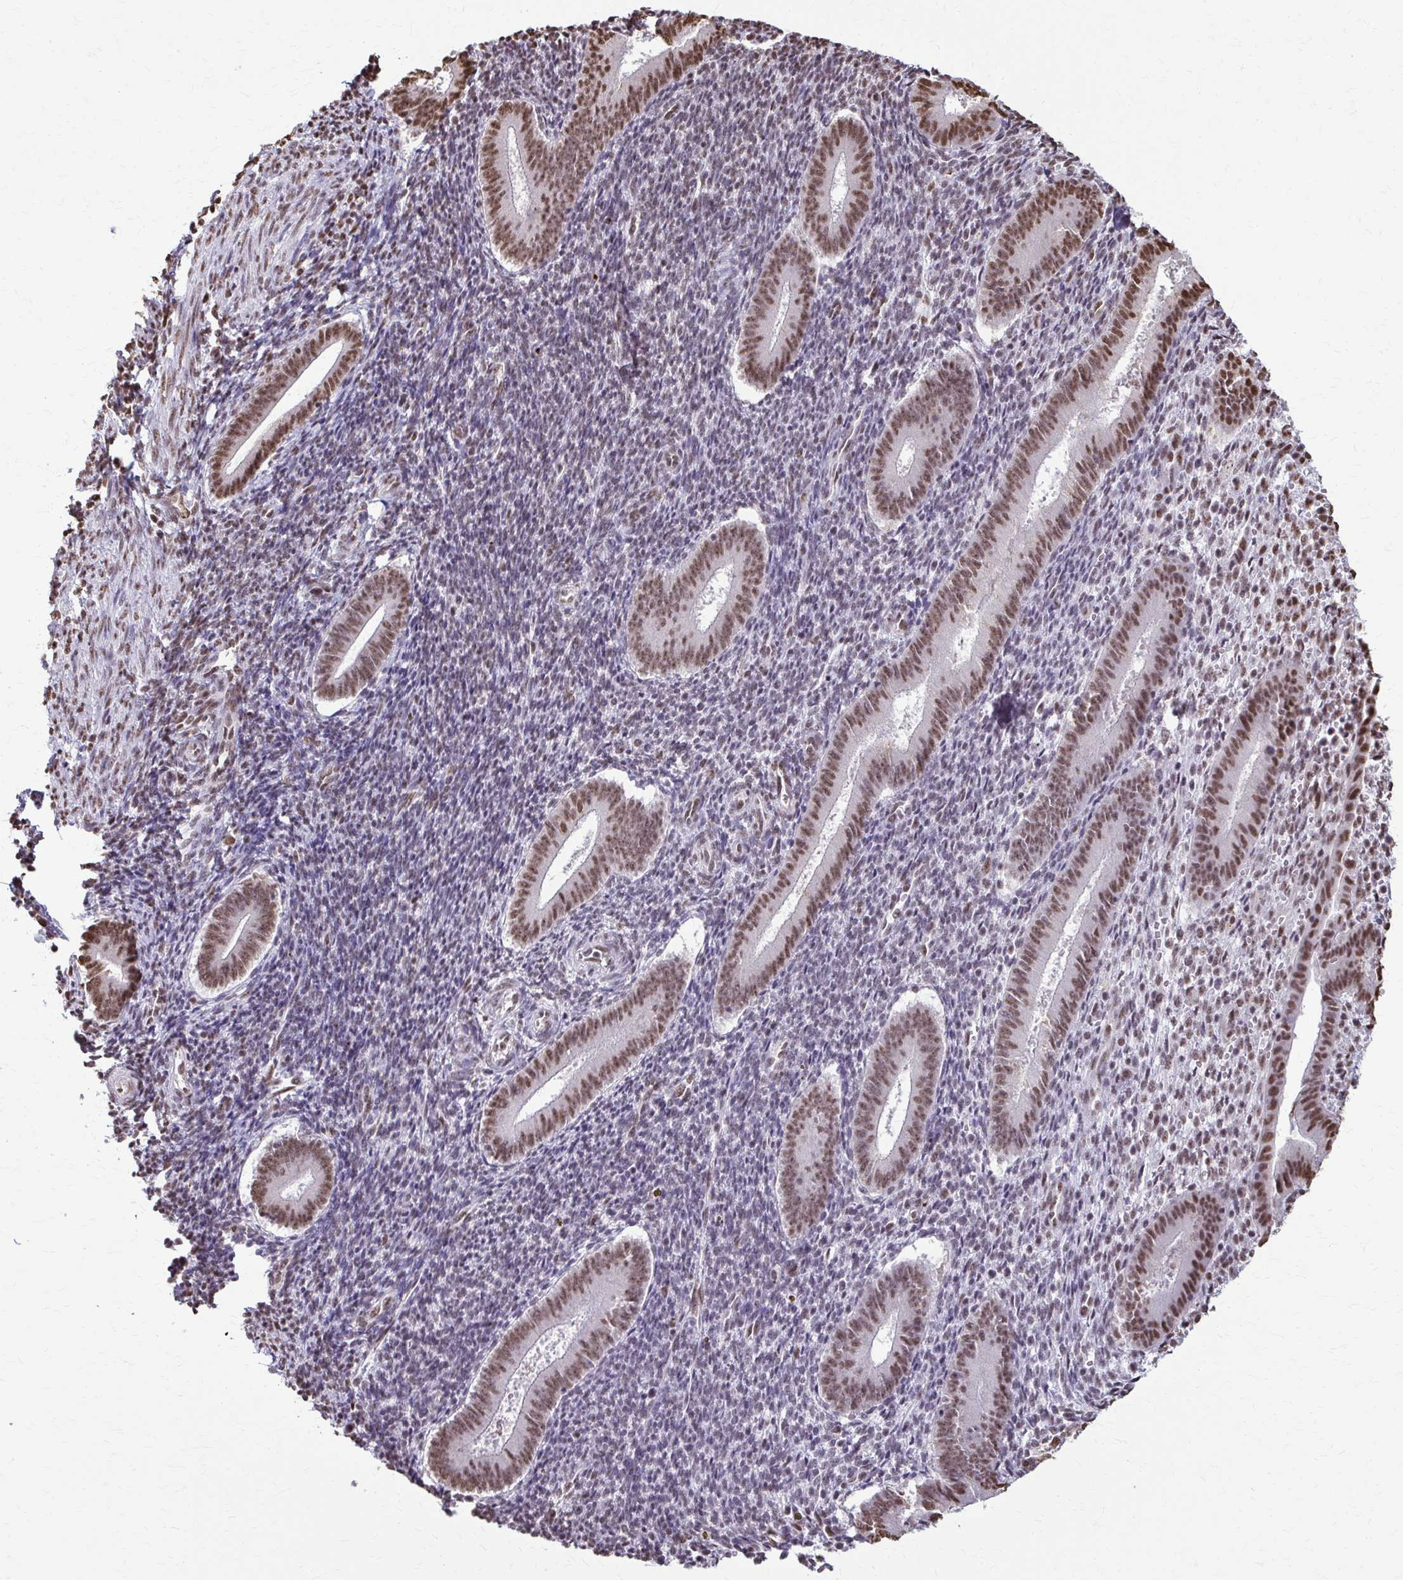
{"staining": {"intensity": "moderate", "quantity": "<25%", "location": "nuclear"}, "tissue": "endometrium", "cell_type": "Cells in endometrial stroma", "image_type": "normal", "snomed": [{"axis": "morphology", "description": "Normal tissue, NOS"}, {"axis": "topography", "description": "Endometrium"}], "caption": "A high-resolution histopathology image shows immunohistochemistry staining of unremarkable endometrium, which reveals moderate nuclear positivity in about <25% of cells in endometrial stroma. (brown staining indicates protein expression, while blue staining denotes nuclei).", "gene": "SNRPA", "patient": {"sex": "female", "age": 25}}